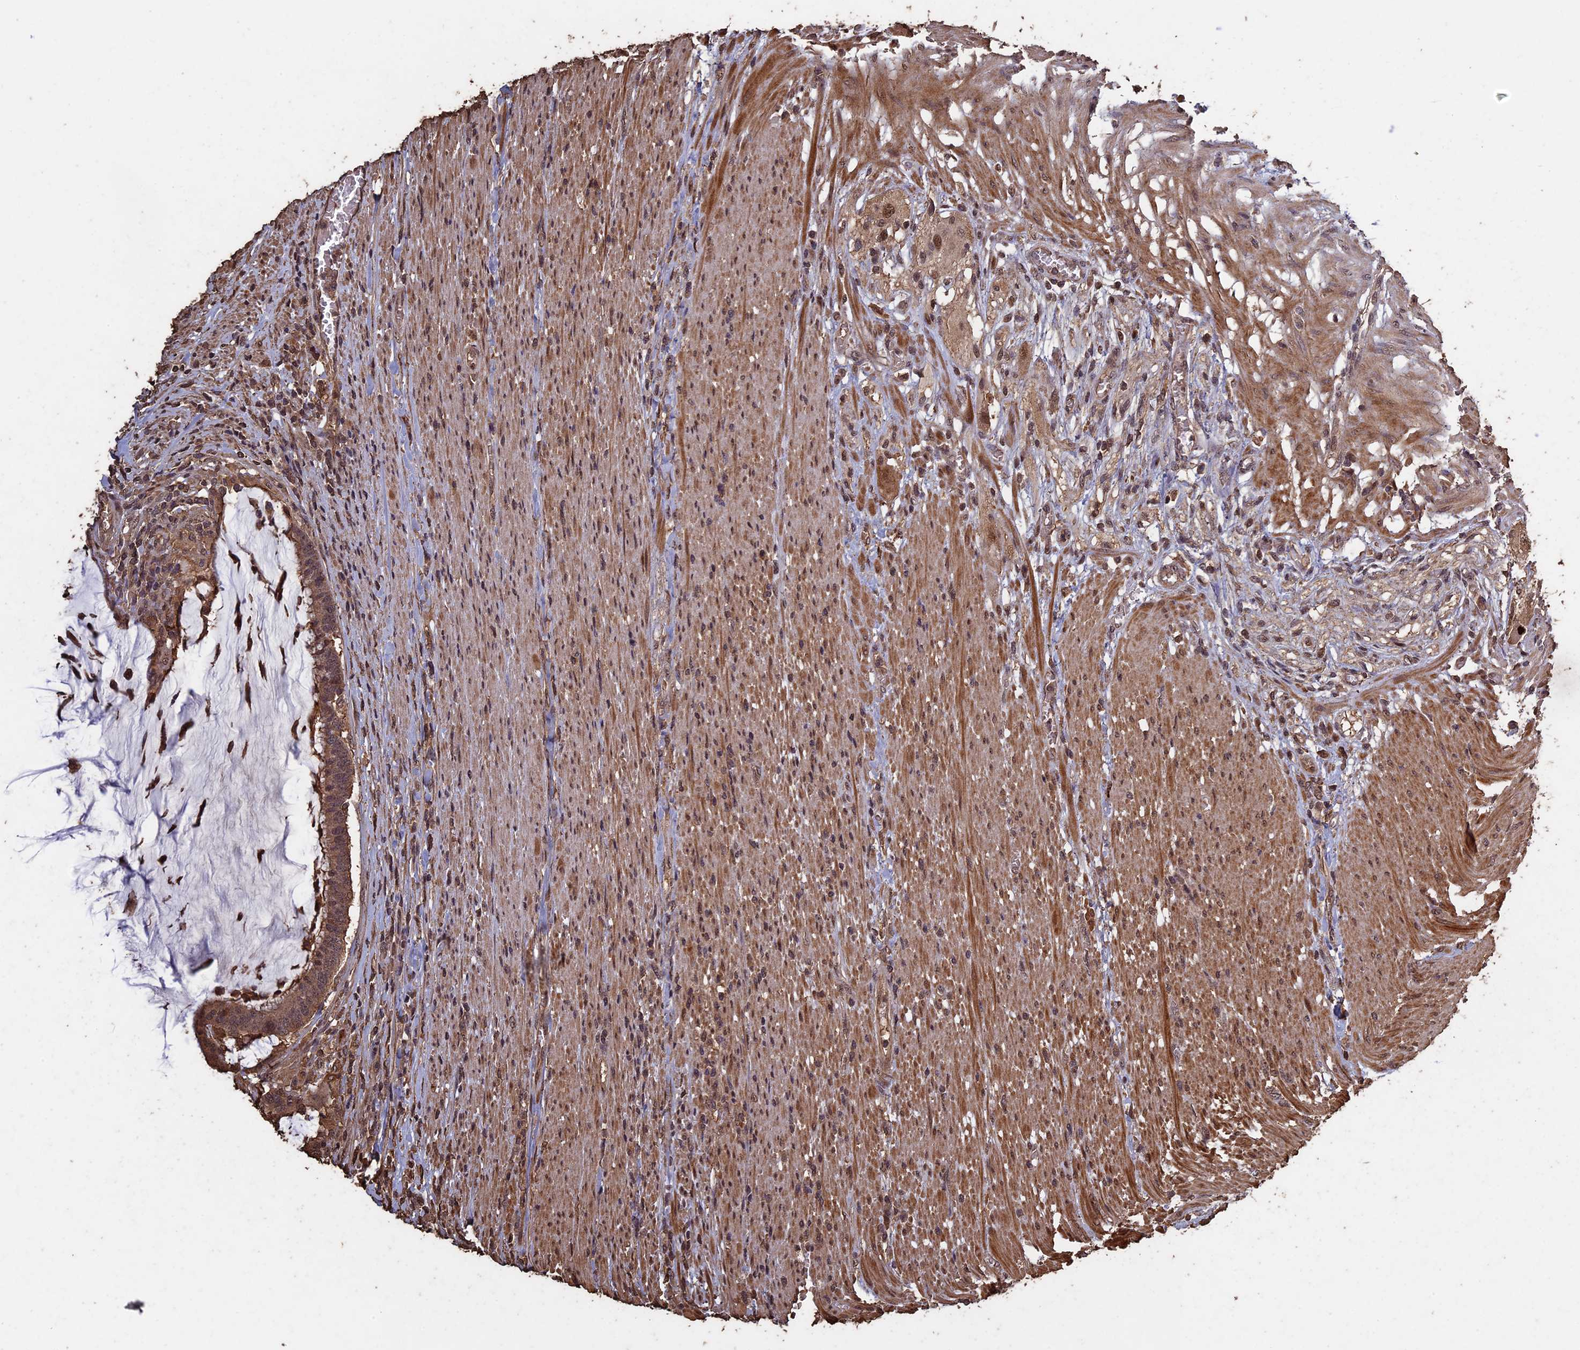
{"staining": {"intensity": "moderate", "quantity": ">75%", "location": "cytoplasmic/membranous,nuclear"}, "tissue": "colorectal cancer", "cell_type": "Tumor cells", "image_type": "cancer", "snomed": [{"axis": "morphology", "description": "Adenocarcinoma, NOS"}, {"axis": "topography", "description": "Rectum"}], "caption": "Adenocarcinoma (colorectal) was stained to show a protein in brown. There is medium levels of moderate cytoplasmic/membranous and nuclear staining in about >75% of tumor cells. Nuclei are stained in blue.", "gene": "HUNK", "patient": {"sex": "female", "age": 77}}